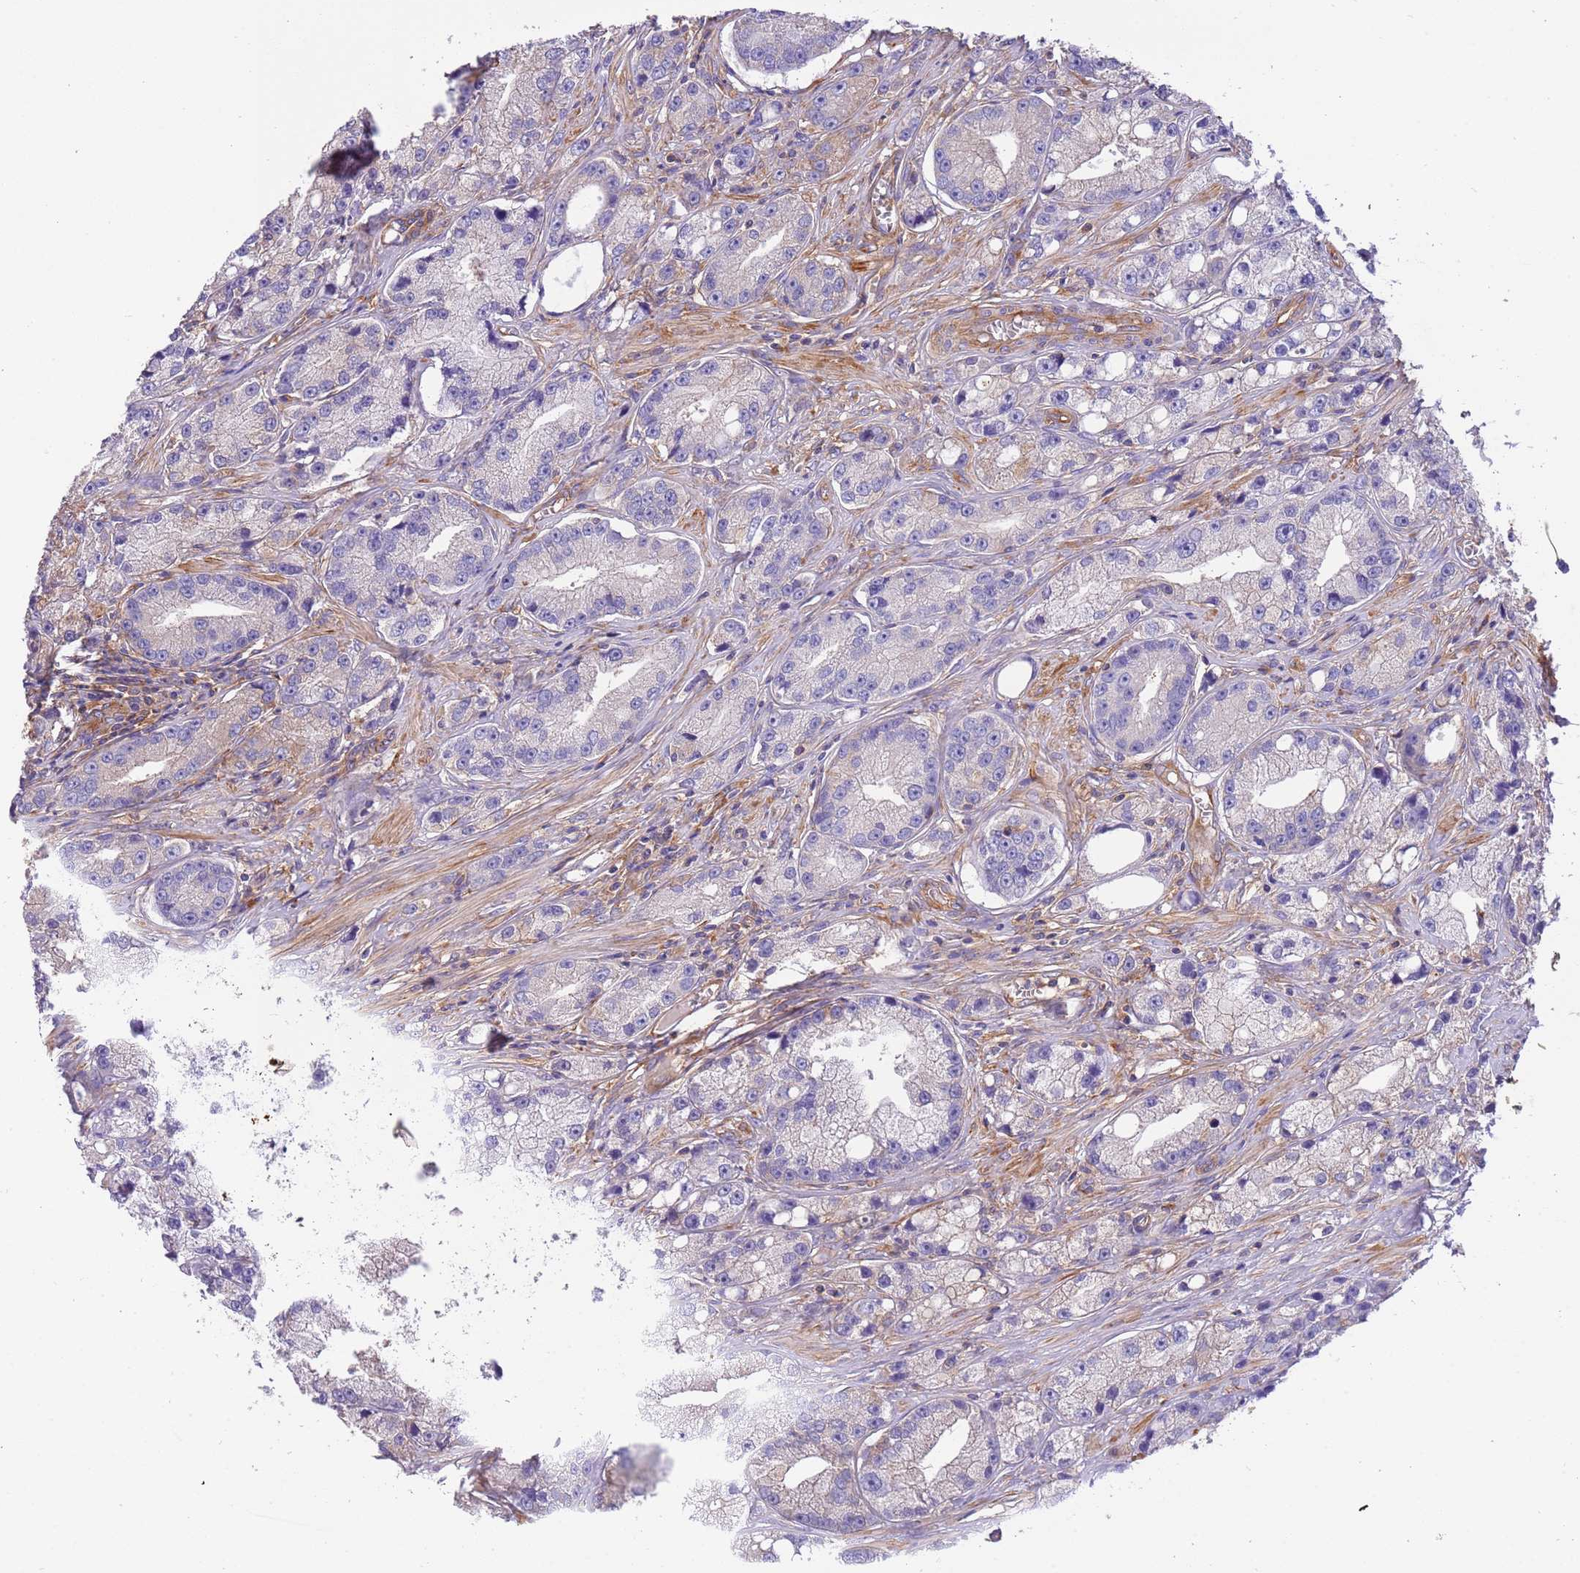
{"staining": {"intensity": "negative", "quantity": "none", "location": "none"}, "tissue": "prostate cancer", "cell_type": "Tumor cells", "image_type": "cancer", "snomed": [{"axis": "morphology", "description": "Adenocarcinoma, High grade"}, {"axis": "topography", "description": "Prostate"}], "caption": "Immunohistochemistry of human prostate cancer (high-grade adenocarcinoma) demonstrates no positivity in tumor cells.", "gene": "NAALADL1", "patient": {"sex": "male", "age": 74}}